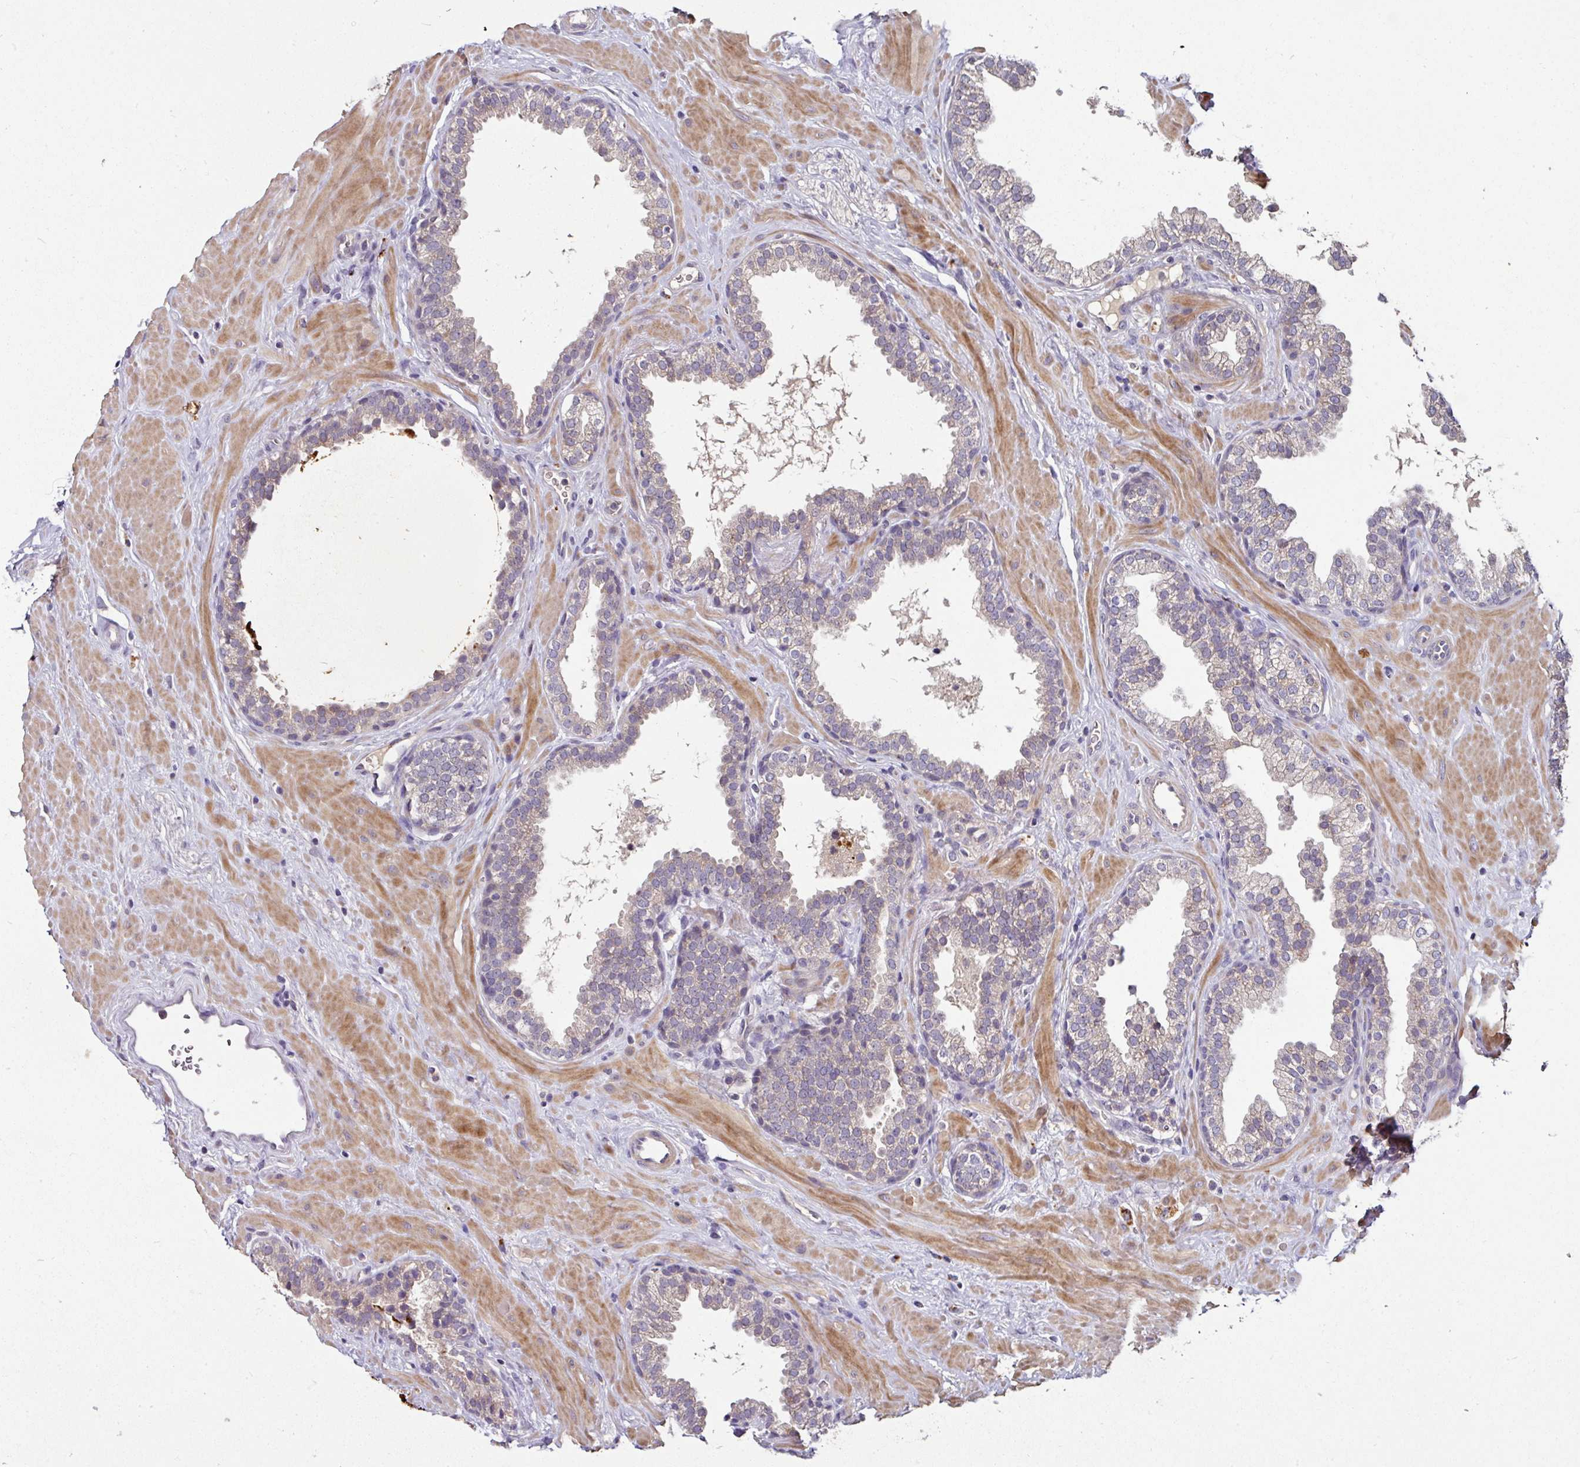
{"staining": {"intensity": "weak", "quantity": "25%-75%", "location": "cytoplasmic/membranous"}, "tissue": "prostate", "cell_type": "Glandular cells", "image_type": "normal", "snomed": [{"axis": "morphology", "description": "Normal tissue, NOS"}, {"axis": "topography", "description": "Prostate"}], "caption": "Glandular cells exhibit weak cytoplasmic/membranous staining in approximately 25%-75% of cells in normal prostate. (Brightfield microscopy of DAB IHC at high magnification).", "gene": "AEBP2", "patient": {"sex": "male", "age": 51}}